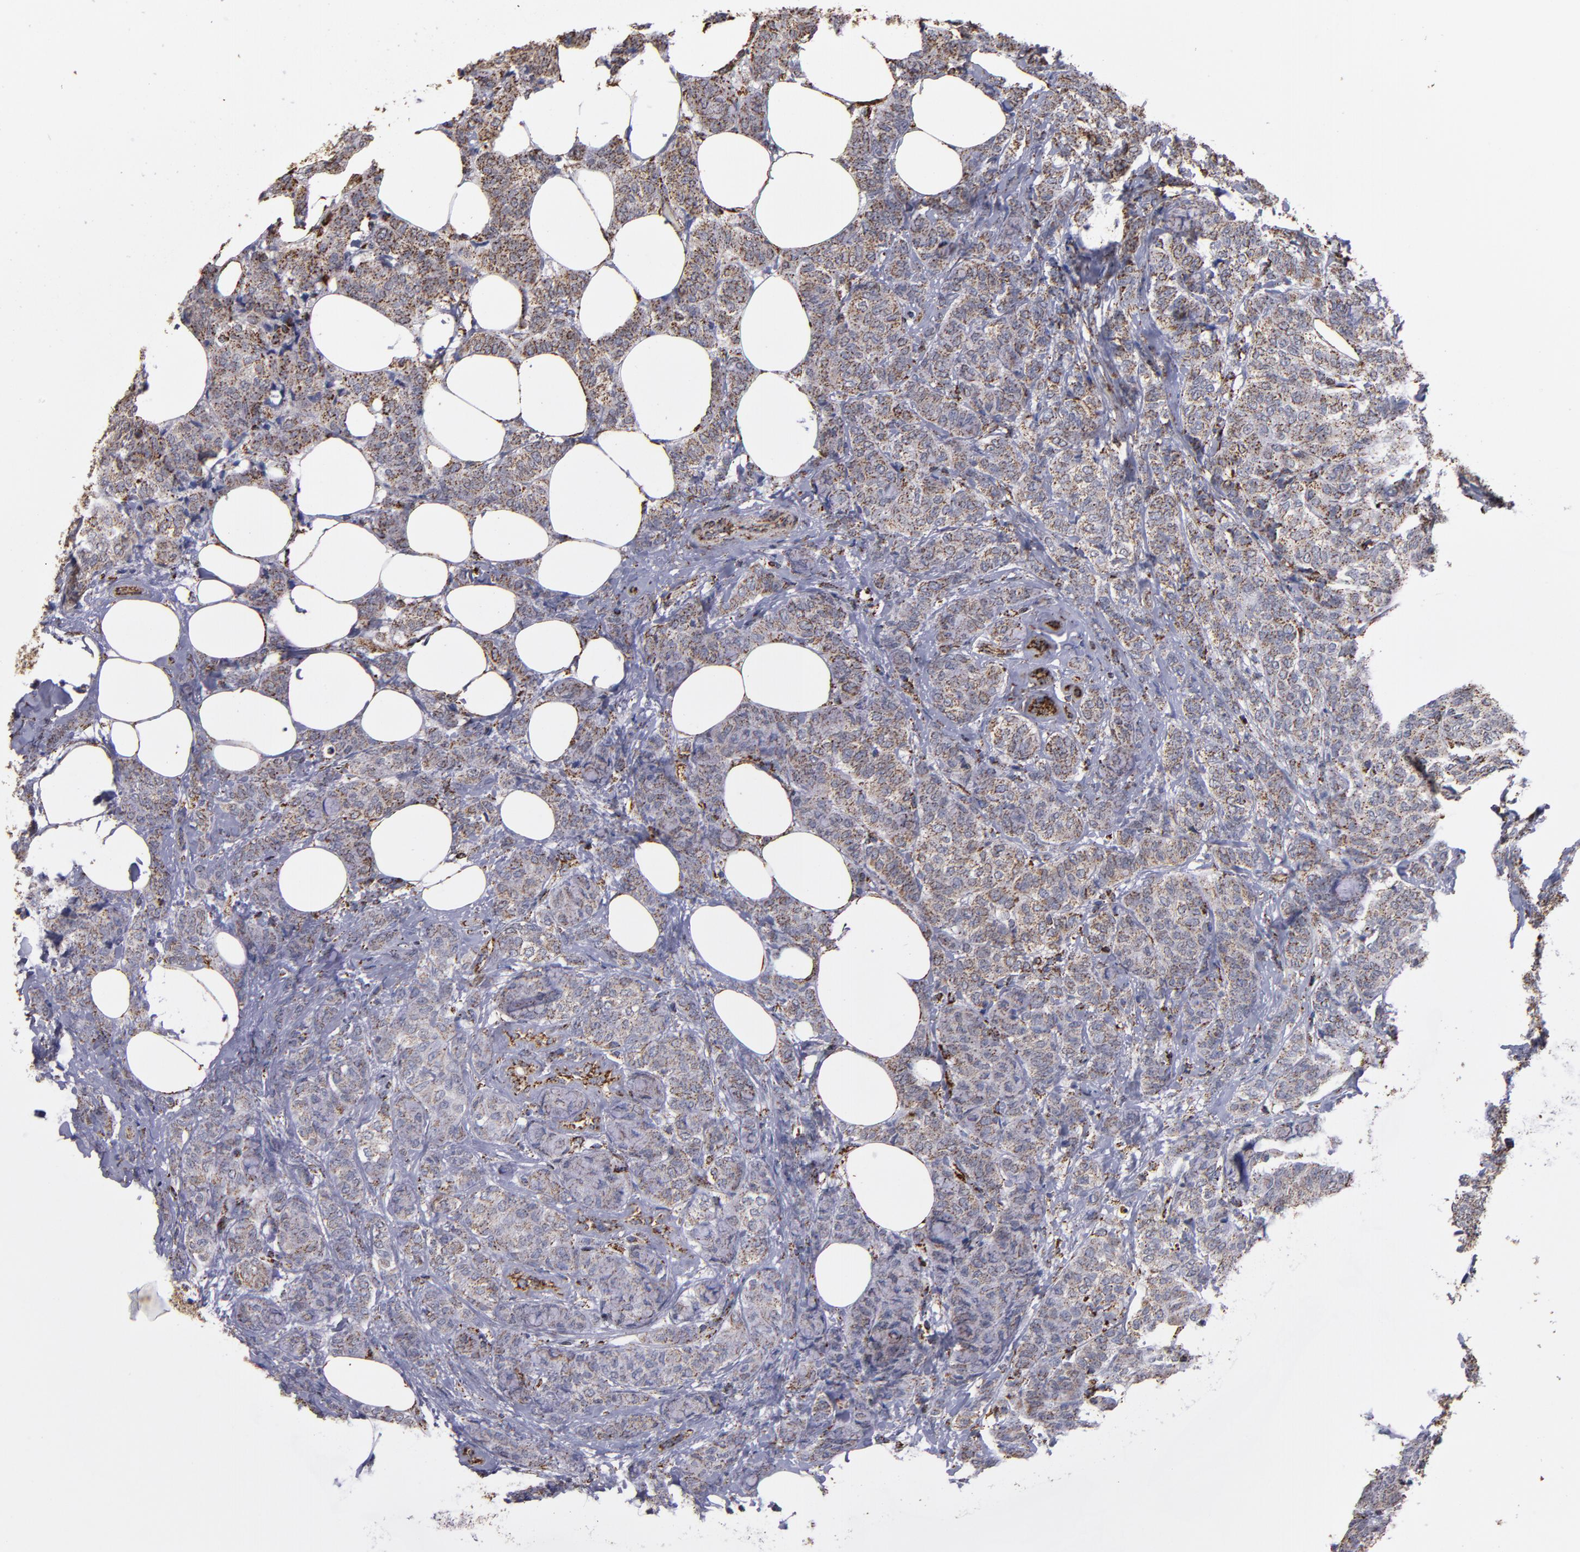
{"staining": {"intensity": "moderate", "quantity": ">75%", "location": "cytoplasmic/membranous"}, "tissue": "breast cancer", "cell_type": "Tumor cells", "image_type": "cancer", "snomed": [{"axis": "morphology", "description": "Lobular carcinoma"}, {"axis": "topography", "description": "Breast"}], "caption": "Tumor cells demonstrate medium levels of moderate cytoplasmic/membranous staining in about >75% of cells in human breast cancer (lobular carcinoma).", "gene": "SOD2", "patient": {"sex": "female", "age": 60}}